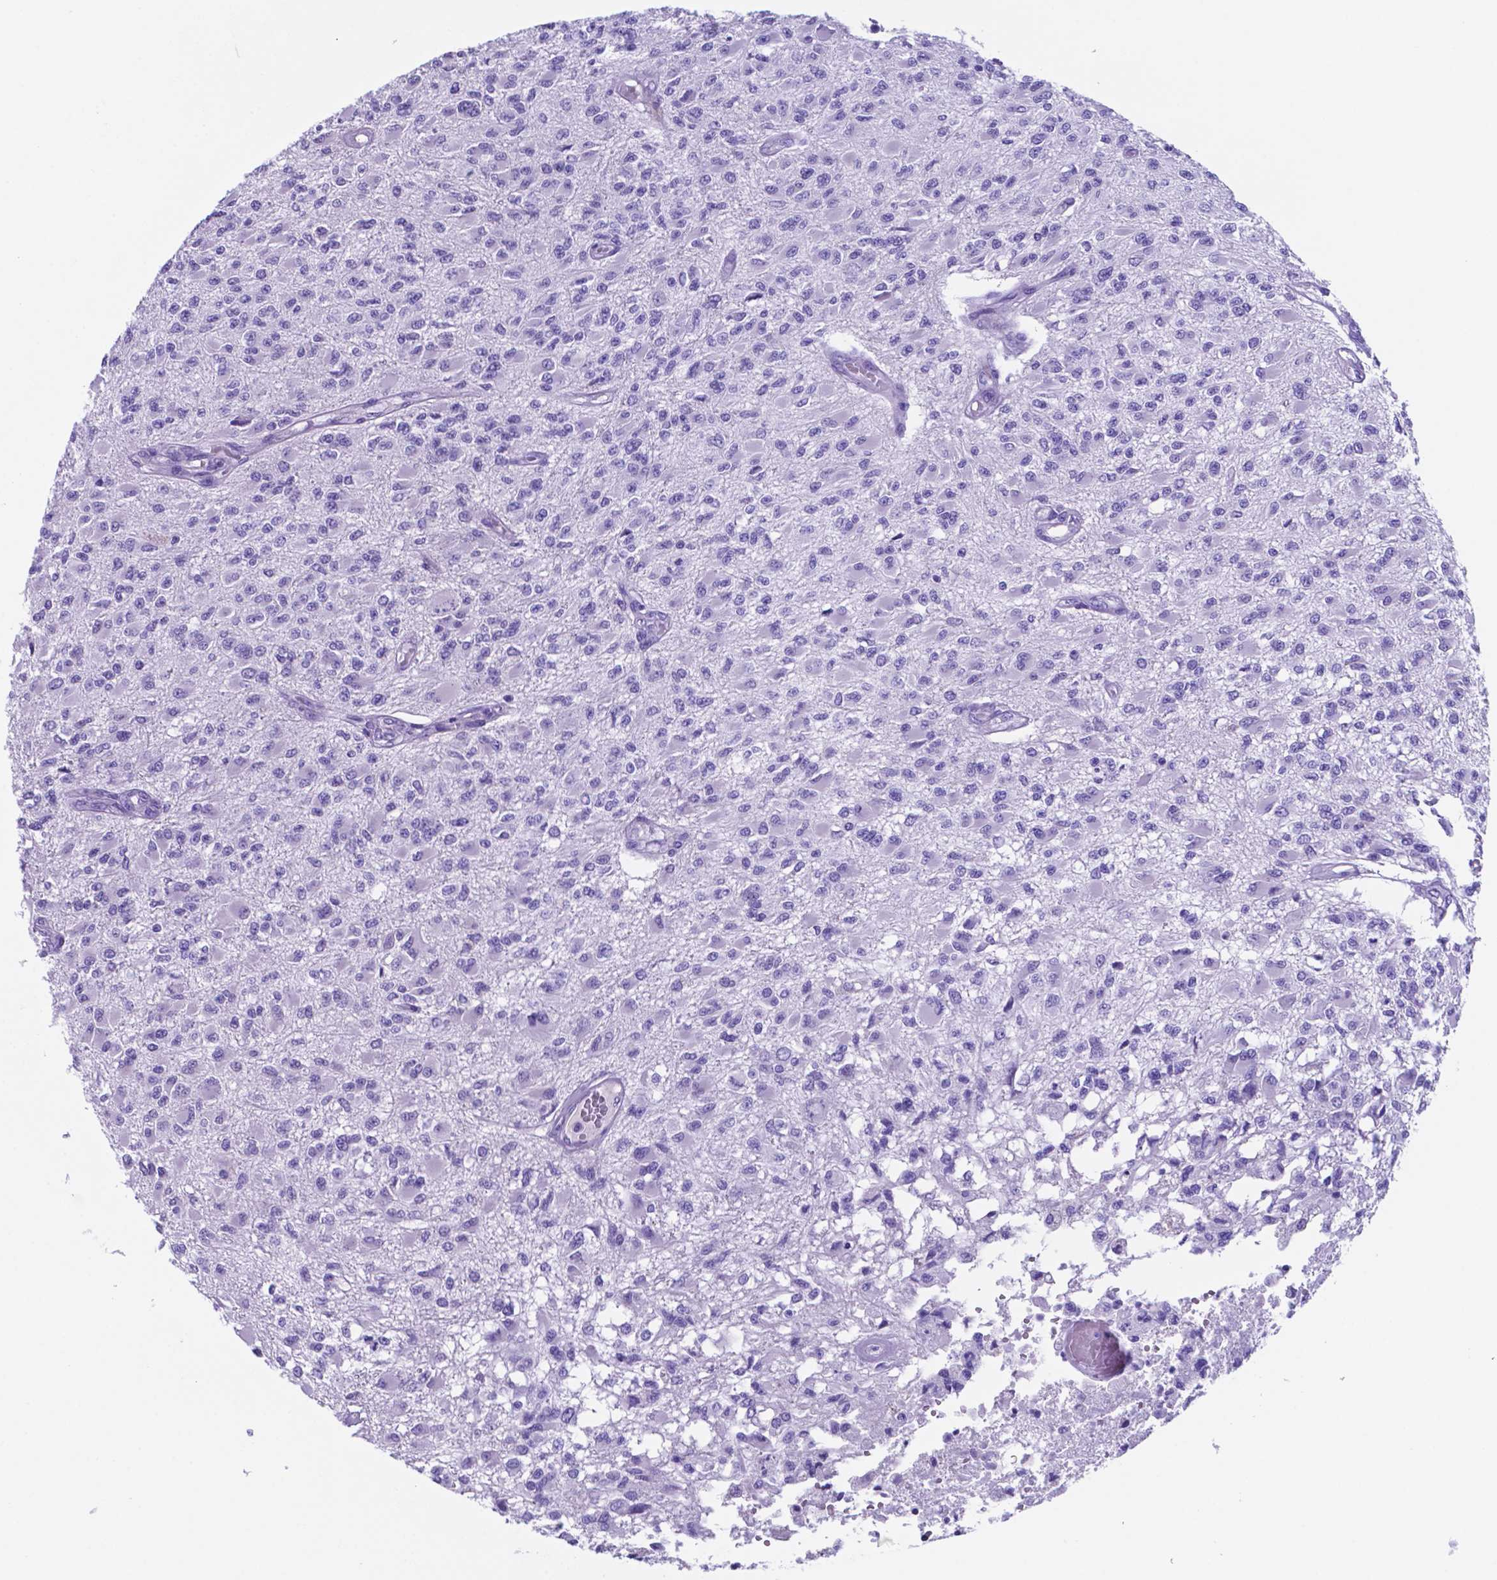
{"staining": {"intensity": "negative", "quantity": "none", "location": "none"}, "tissue": "glioma", "cell_type": "Tumor cells", "image_type": "cancer", "snomed": [{"axis": "morphology", "description": "Glioma, malignant, High grade"}, {"axis": "topography", "description": "Brain"}], "caption": "DAB (3,3'-diaminobenzidine) immunohistochemical staining of glioma exhibits no significant staining in tumor cells.", "gene": "DNAAF8", "patient": {"sex": "female", "age": 63}}